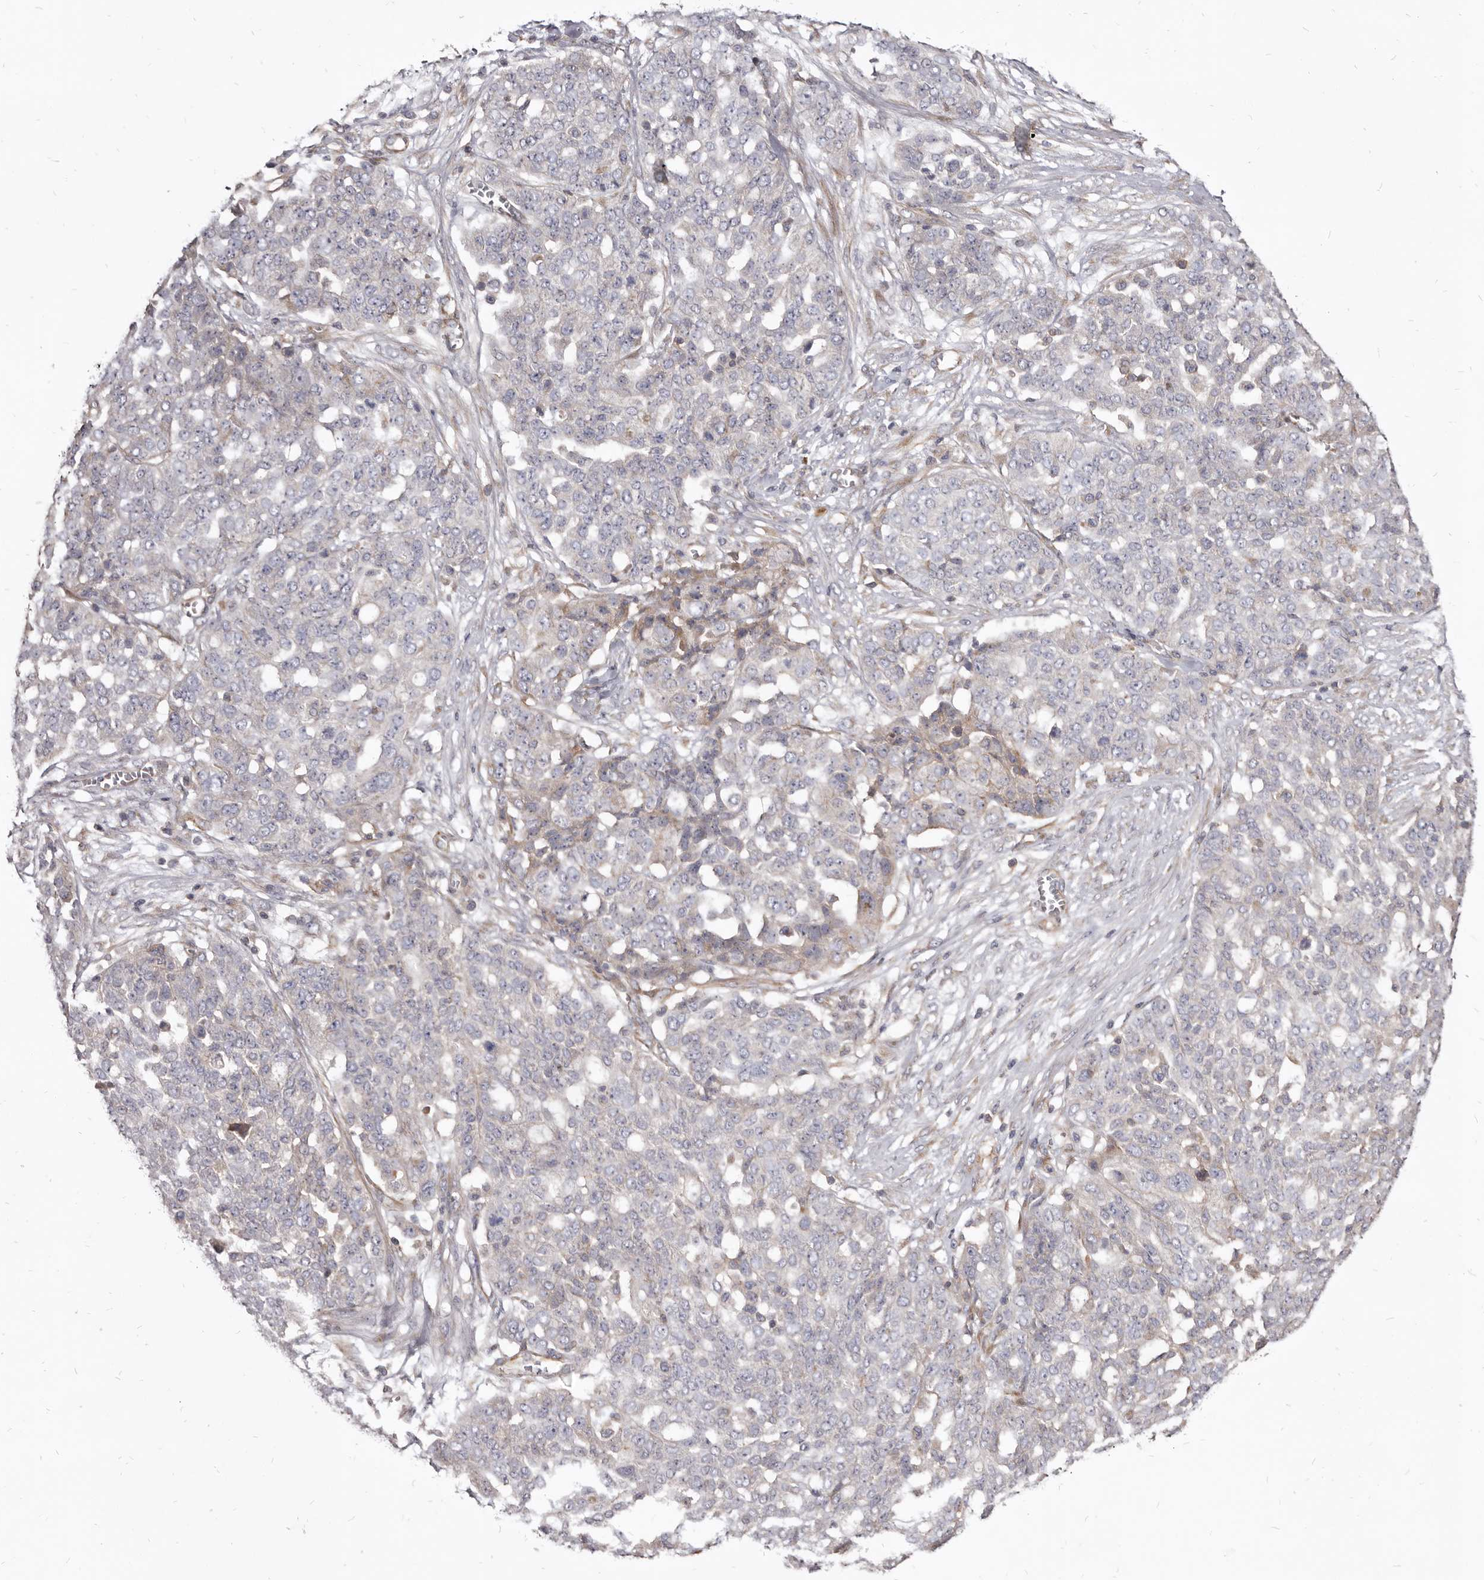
{"staining": {"intensity": "weak", "quantity": "<25%", "location": "cytoplasmic/membranous"}, "tissue": "ovarian cancer", "cell_type": "Tumor cells", "image_type": "cancer", "snomed": [{"axis": "morphology", "description": "Cystadenocarcinoma, serous, NOS"}, {"axis": "topography", "description": "Soft tissue"}, {"axis": "topography", "description": "Ovary"}], "caption": "Immunohistochemical staining of ovarian cancer (serous cystadenocarcinoma) reveals no significant staining in tumor cells. Nuclei are stained in blue.", "gene": "FAS", "patient": {"sex": "female", "age": 57}}